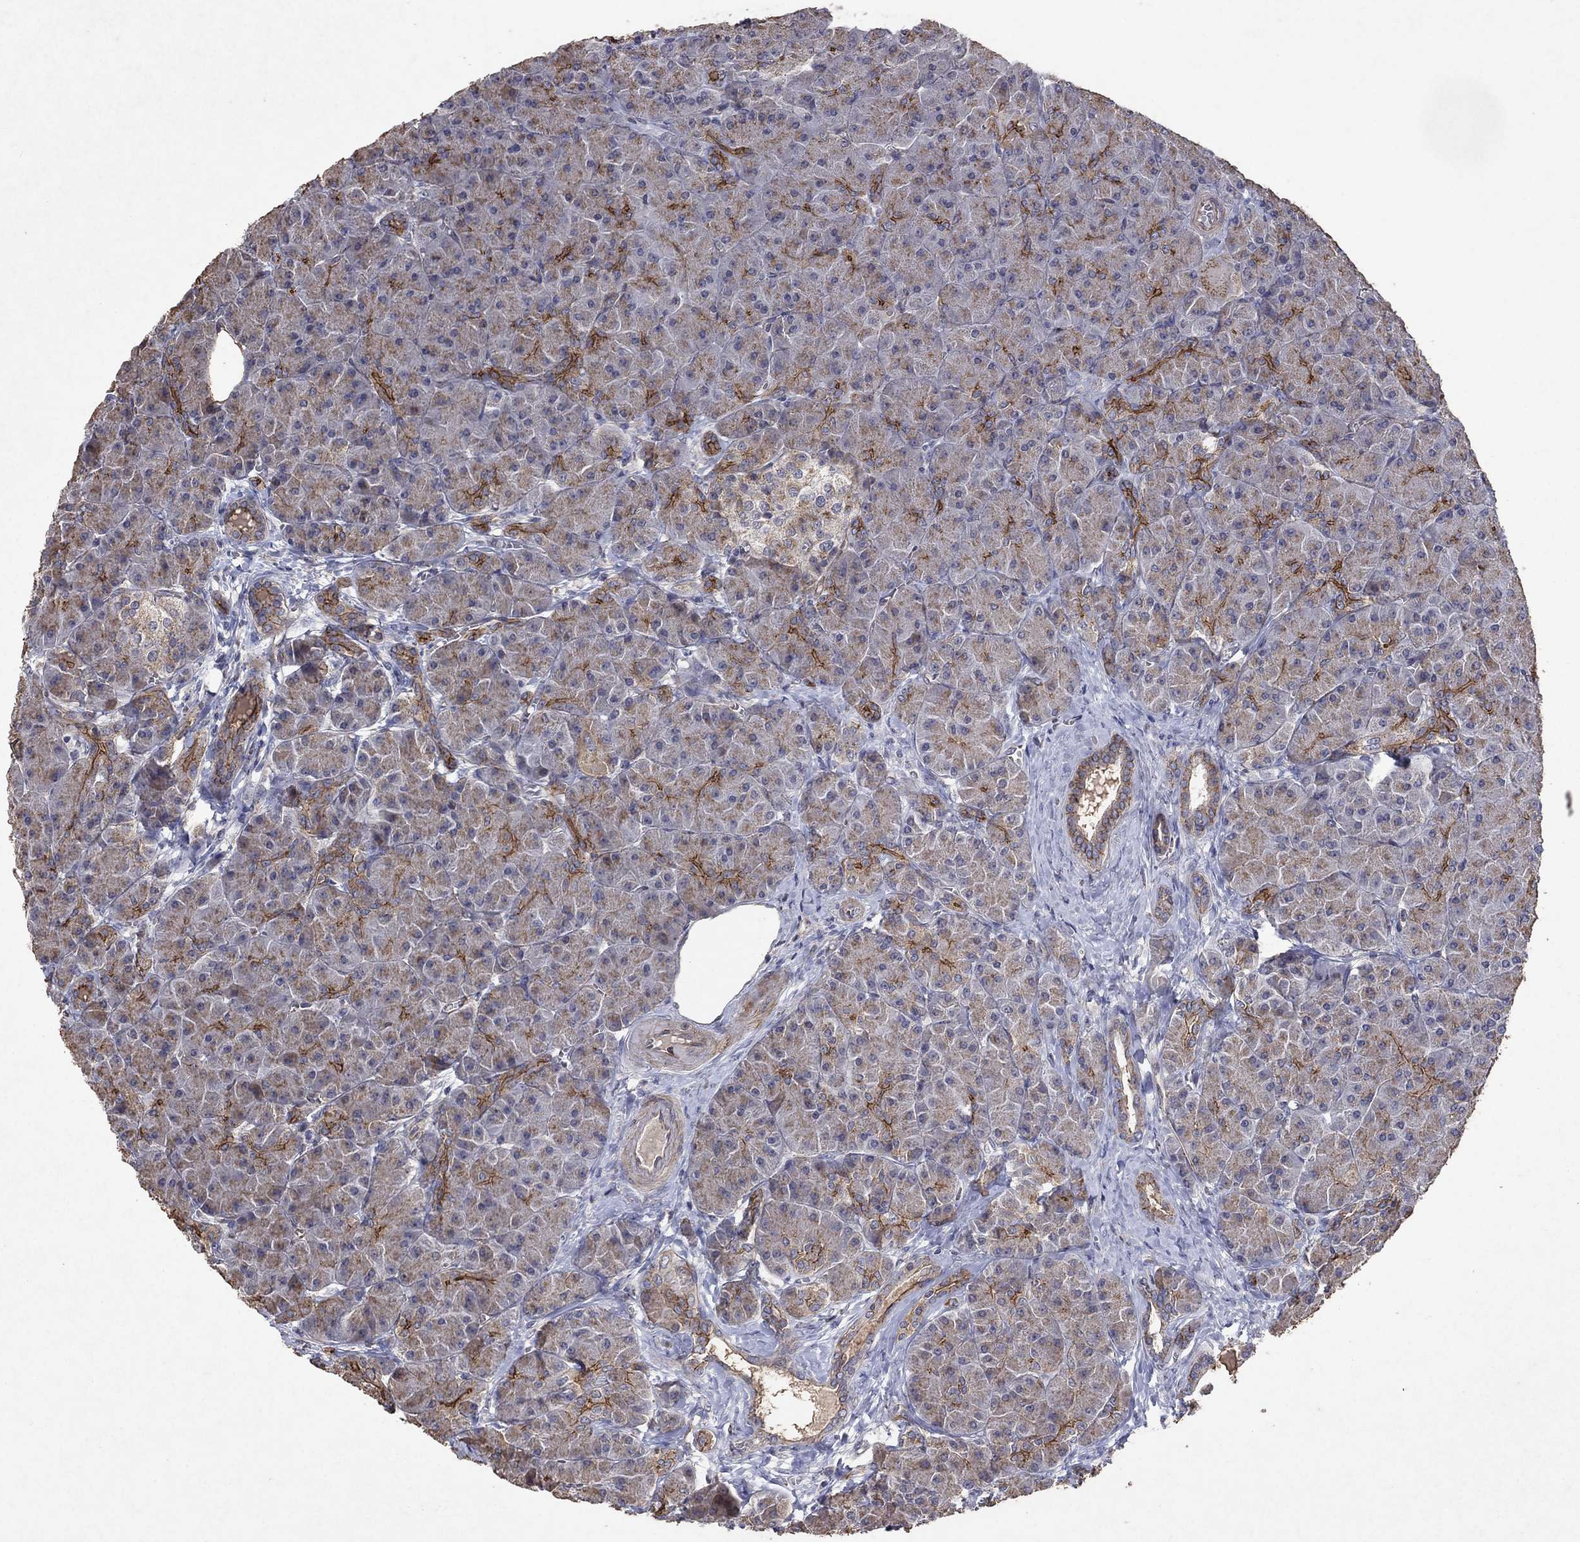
{"staining": {"intensity": "strong", "quantity": "<25%", "location": "cytoplasmic/membranous"}, "tissue": "pancreas", "cell_type": "Exocrine glandular cells", "image_type": "normal", "snomed": [{"axis": "morphology", "description": "Normal tissue, NOS"}, {"axis": "topography", "description": "Pancreas"}], "caption": "IHC micrograph of benign human pancreas stained for a protein (brown), which exhibits medium levels of strong cytoplasmic/membranous positivity in about <25% of exocrine glandular cells.", "gene": "FRG1", "patient": {"sex": "male", "age": 61}}